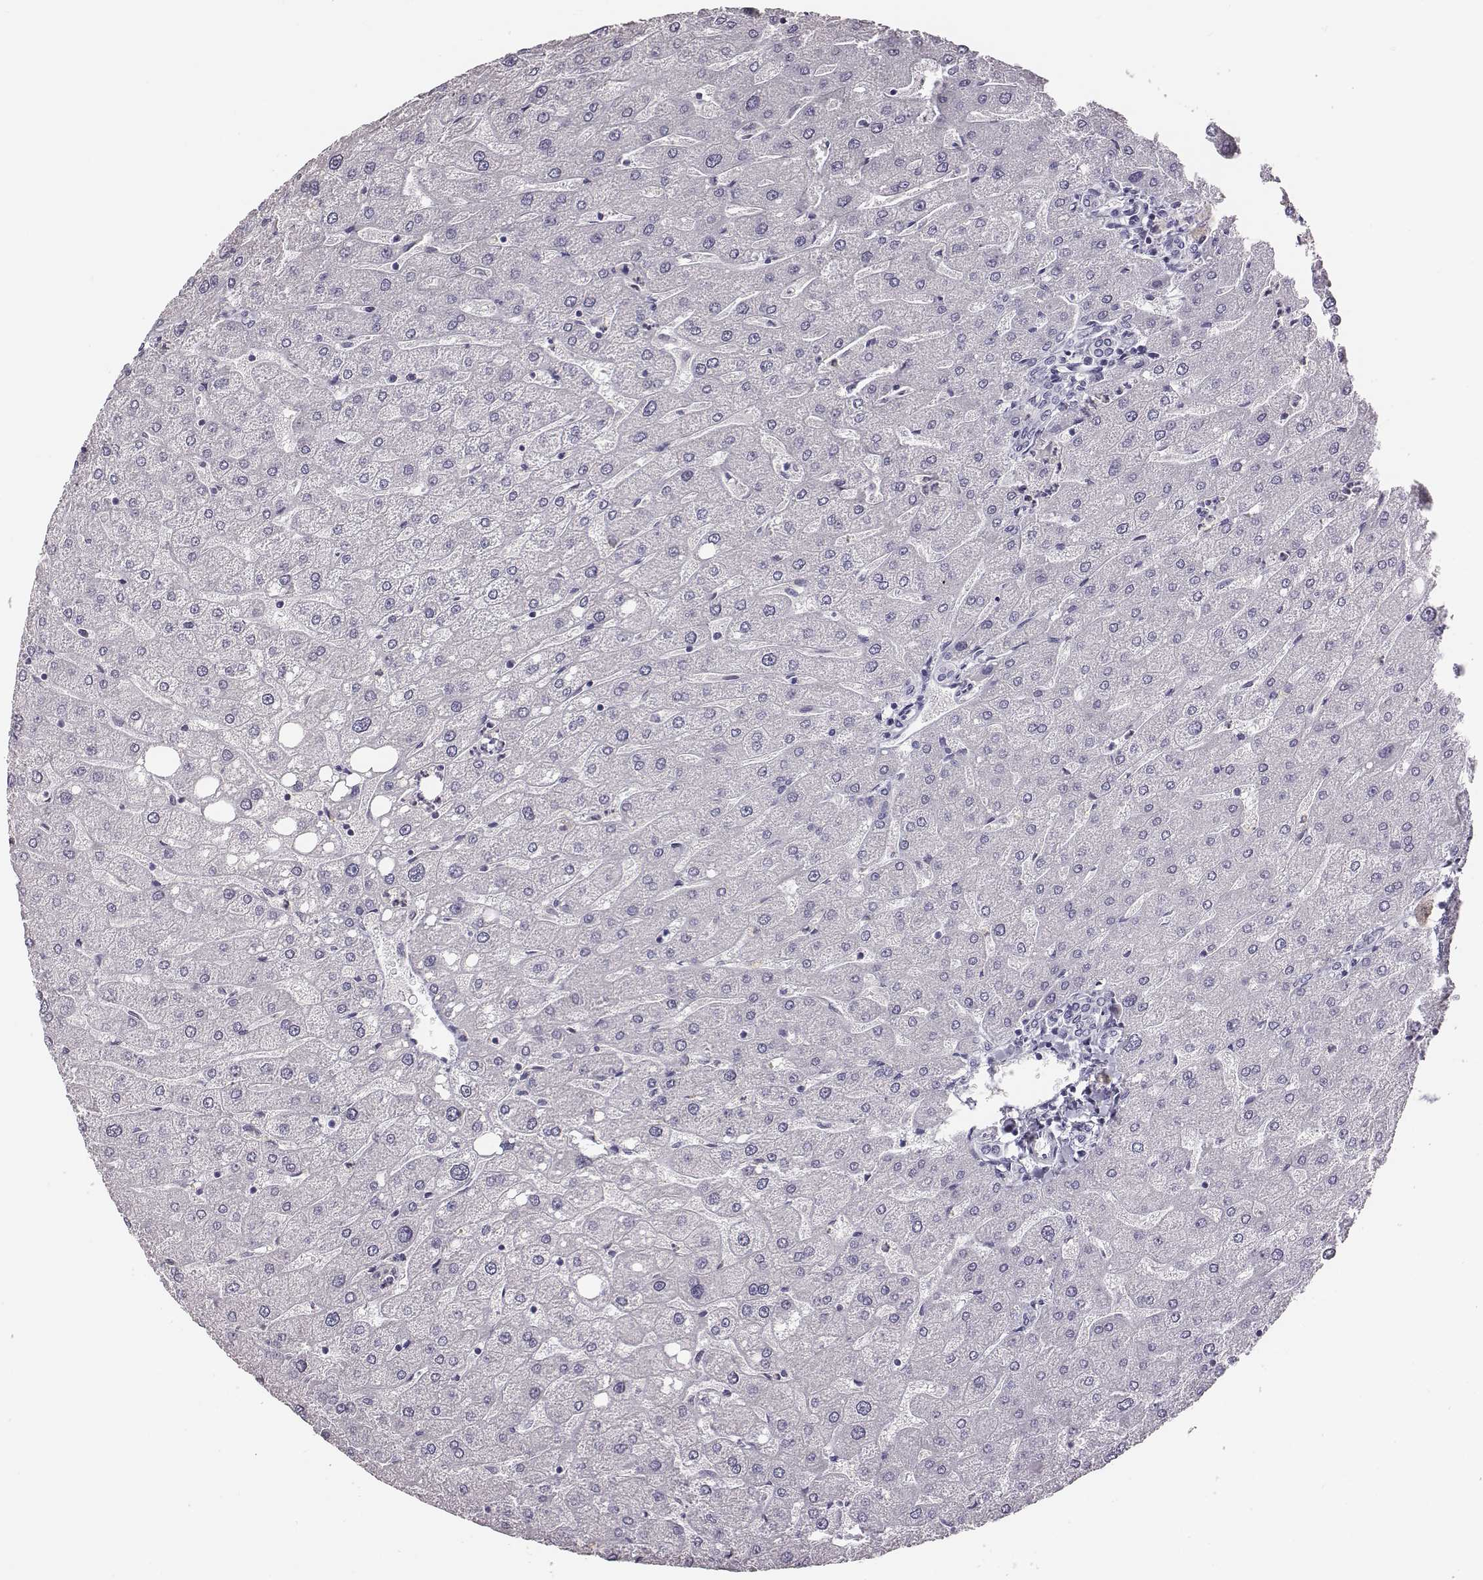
{"staining": {"intensity": "negative", "quantity": "none", "location": "none"}, "tissue": "liver", "cell_type": "Cholangiocytes", "image_type": "normal", "snomed": [{"axis": "morphology", "description": "Normal tissue, NOS"}, {"axis": "topography", "description": "Liver"}], "caption": "Image shows no protein staining in cholangiocytes of normal liver.", "gene": "ENSG00000290147", "patient": {"sex": "male", "age": 67}}